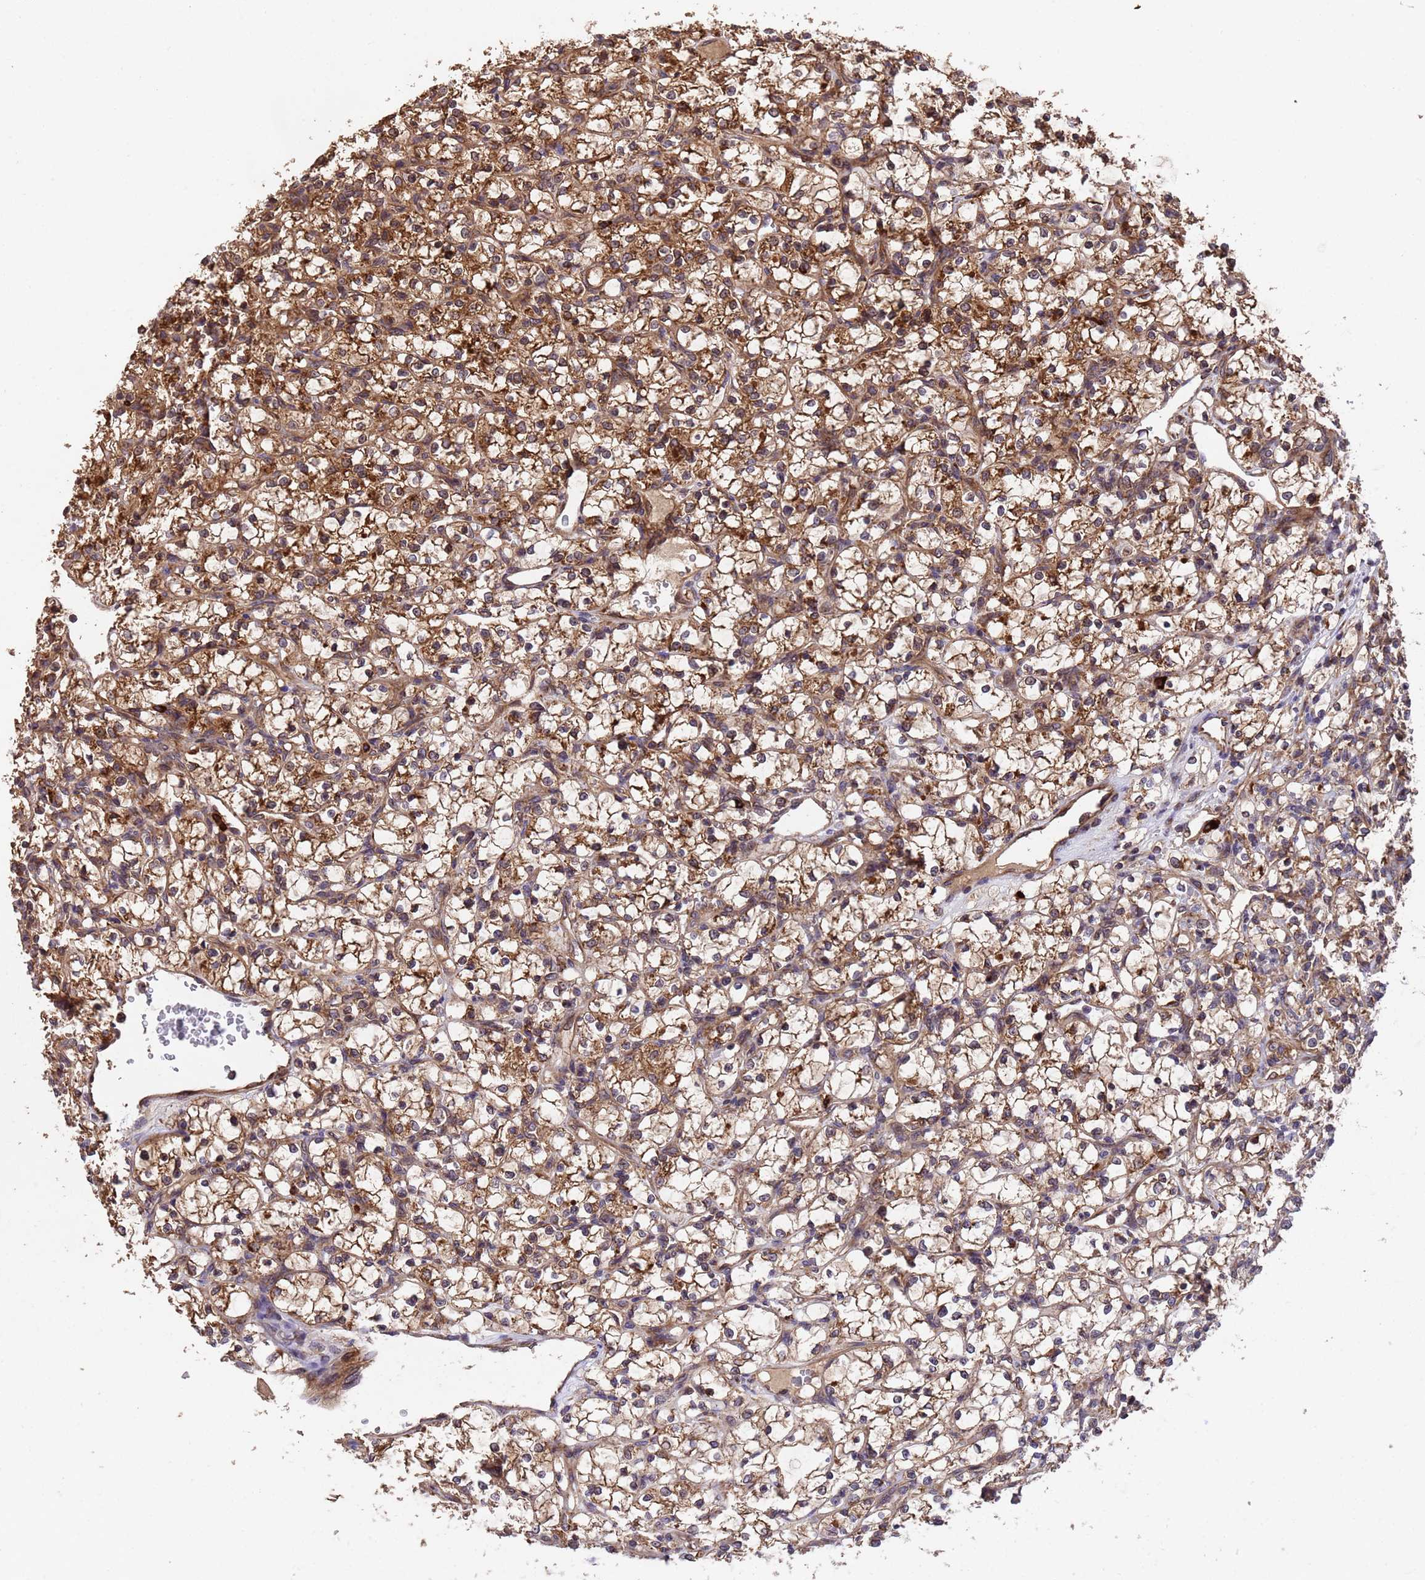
{"staining": {"intensity": "strong", "quantity": ">75%", "location": "cytoplasmic/membranous"}, "tissue": "renal cancer", "cell_type": "Tumor cells", "image_type": "cancer", "snomed": [{"axis": "morphology", "description": "Adenocarcinoma, NOS"}, {"axis": "topography", "description": "Kidney"}], "caption": "This is a photomicrograph of immunohistochemistry staining of renal cancer (adenocarcinoma), which shows strong positivity in the cytoplasmic/membranous of tumor cells.", "gene": "TSR3", "patient": {"sex": "female", "age": 69}}